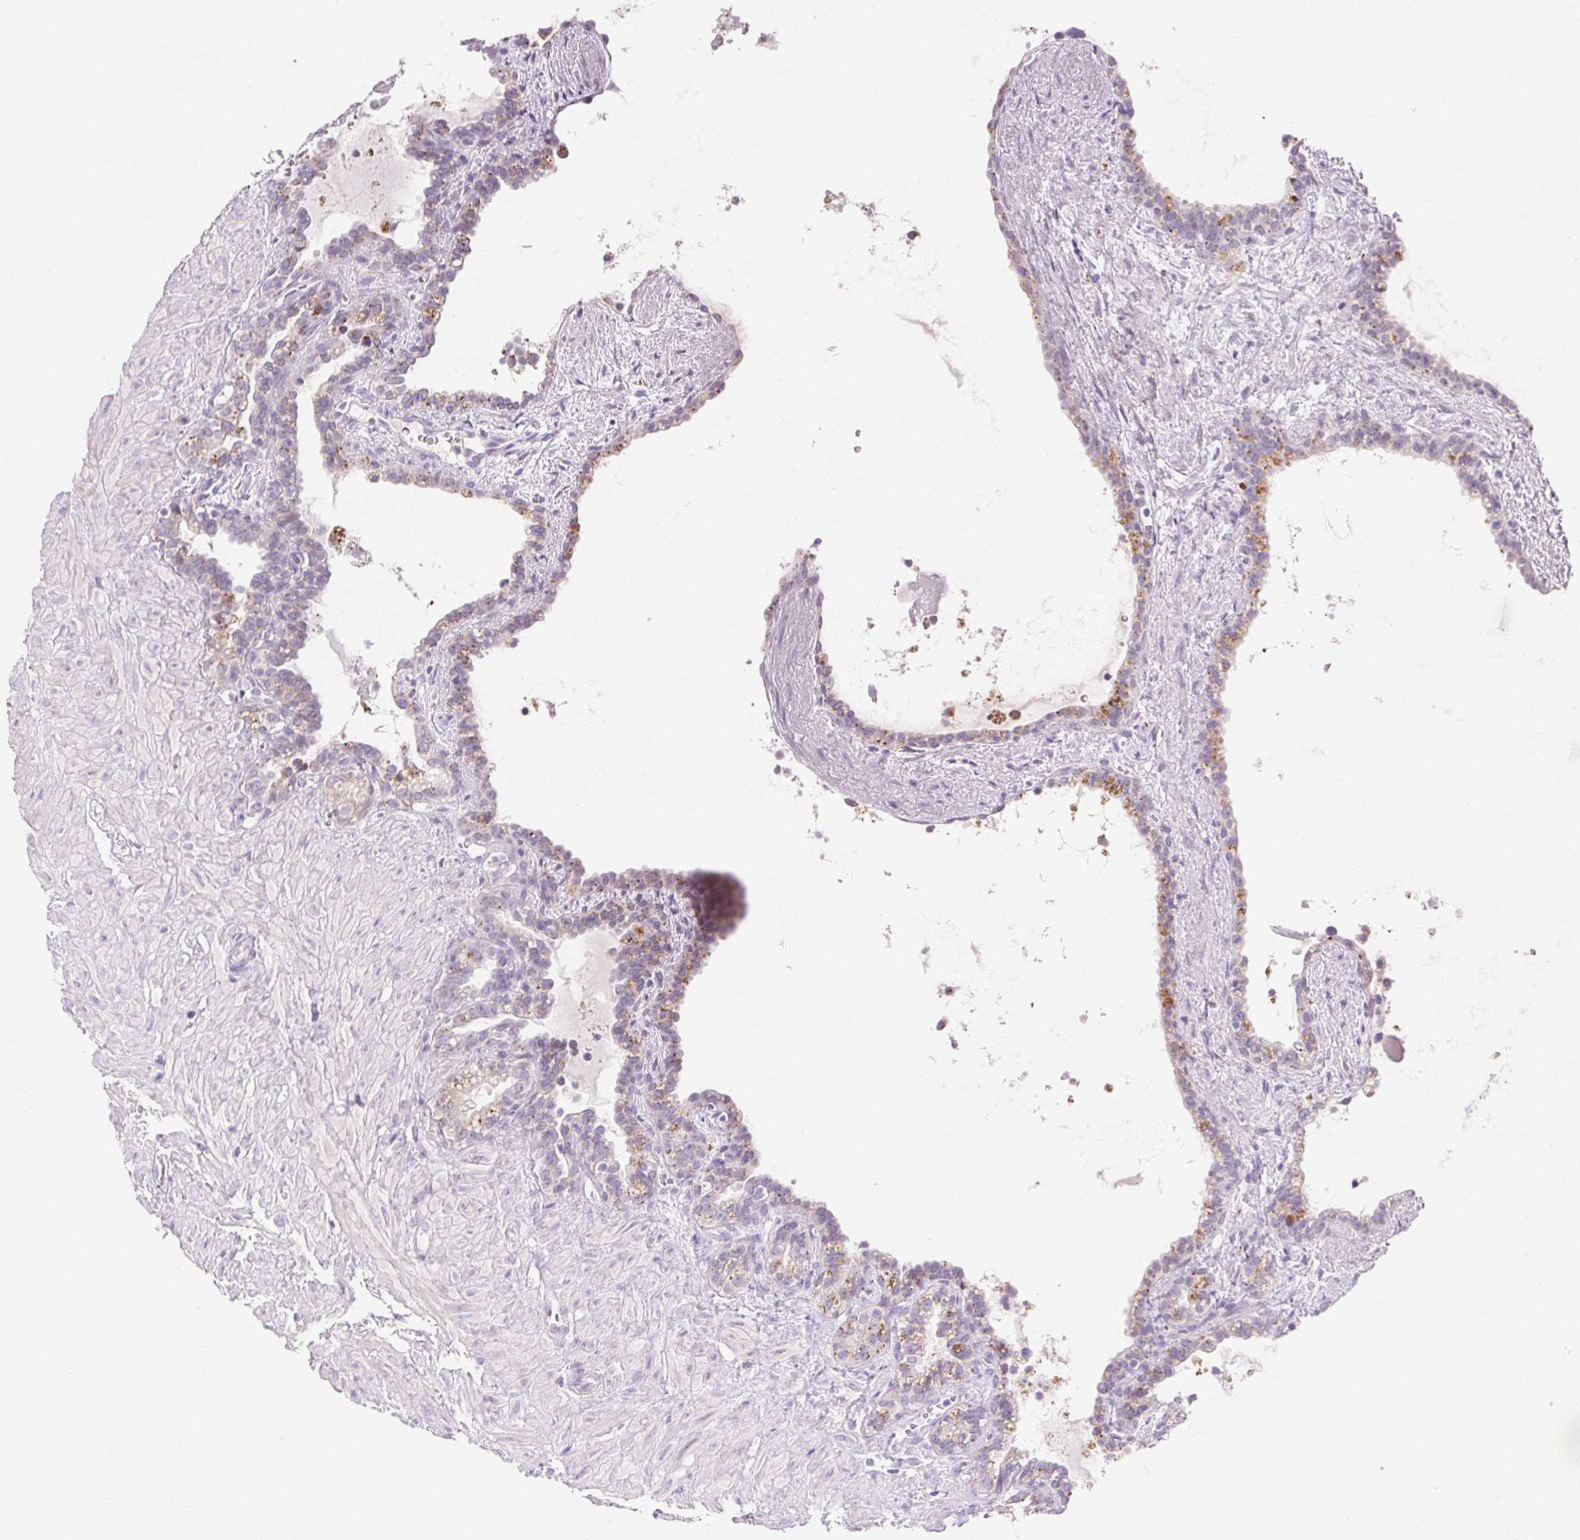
{"staining": {"intensity": "moderate", "quantity": "25%-75%", "location": "cytoplasmic/membranous"}, "tissue": "seminal vesicle", "cell_type": "Glandular cells", "image_type": "normal", "snomed": [{"axis": "morphology", "description": "Normal tissue, NOS"}, {"axis": "topography", "description": "Seminal veicle"}], "caption": "An immunohistochemistry (IHC) micrograph of benign tissue is shown. Protein staining in brown shows moderate cytoplasmic/membranous positivity in seminal vesicle within glandular cells.", "gene": "TEKT1", "patient": {"sex": "male", "age": 76}}